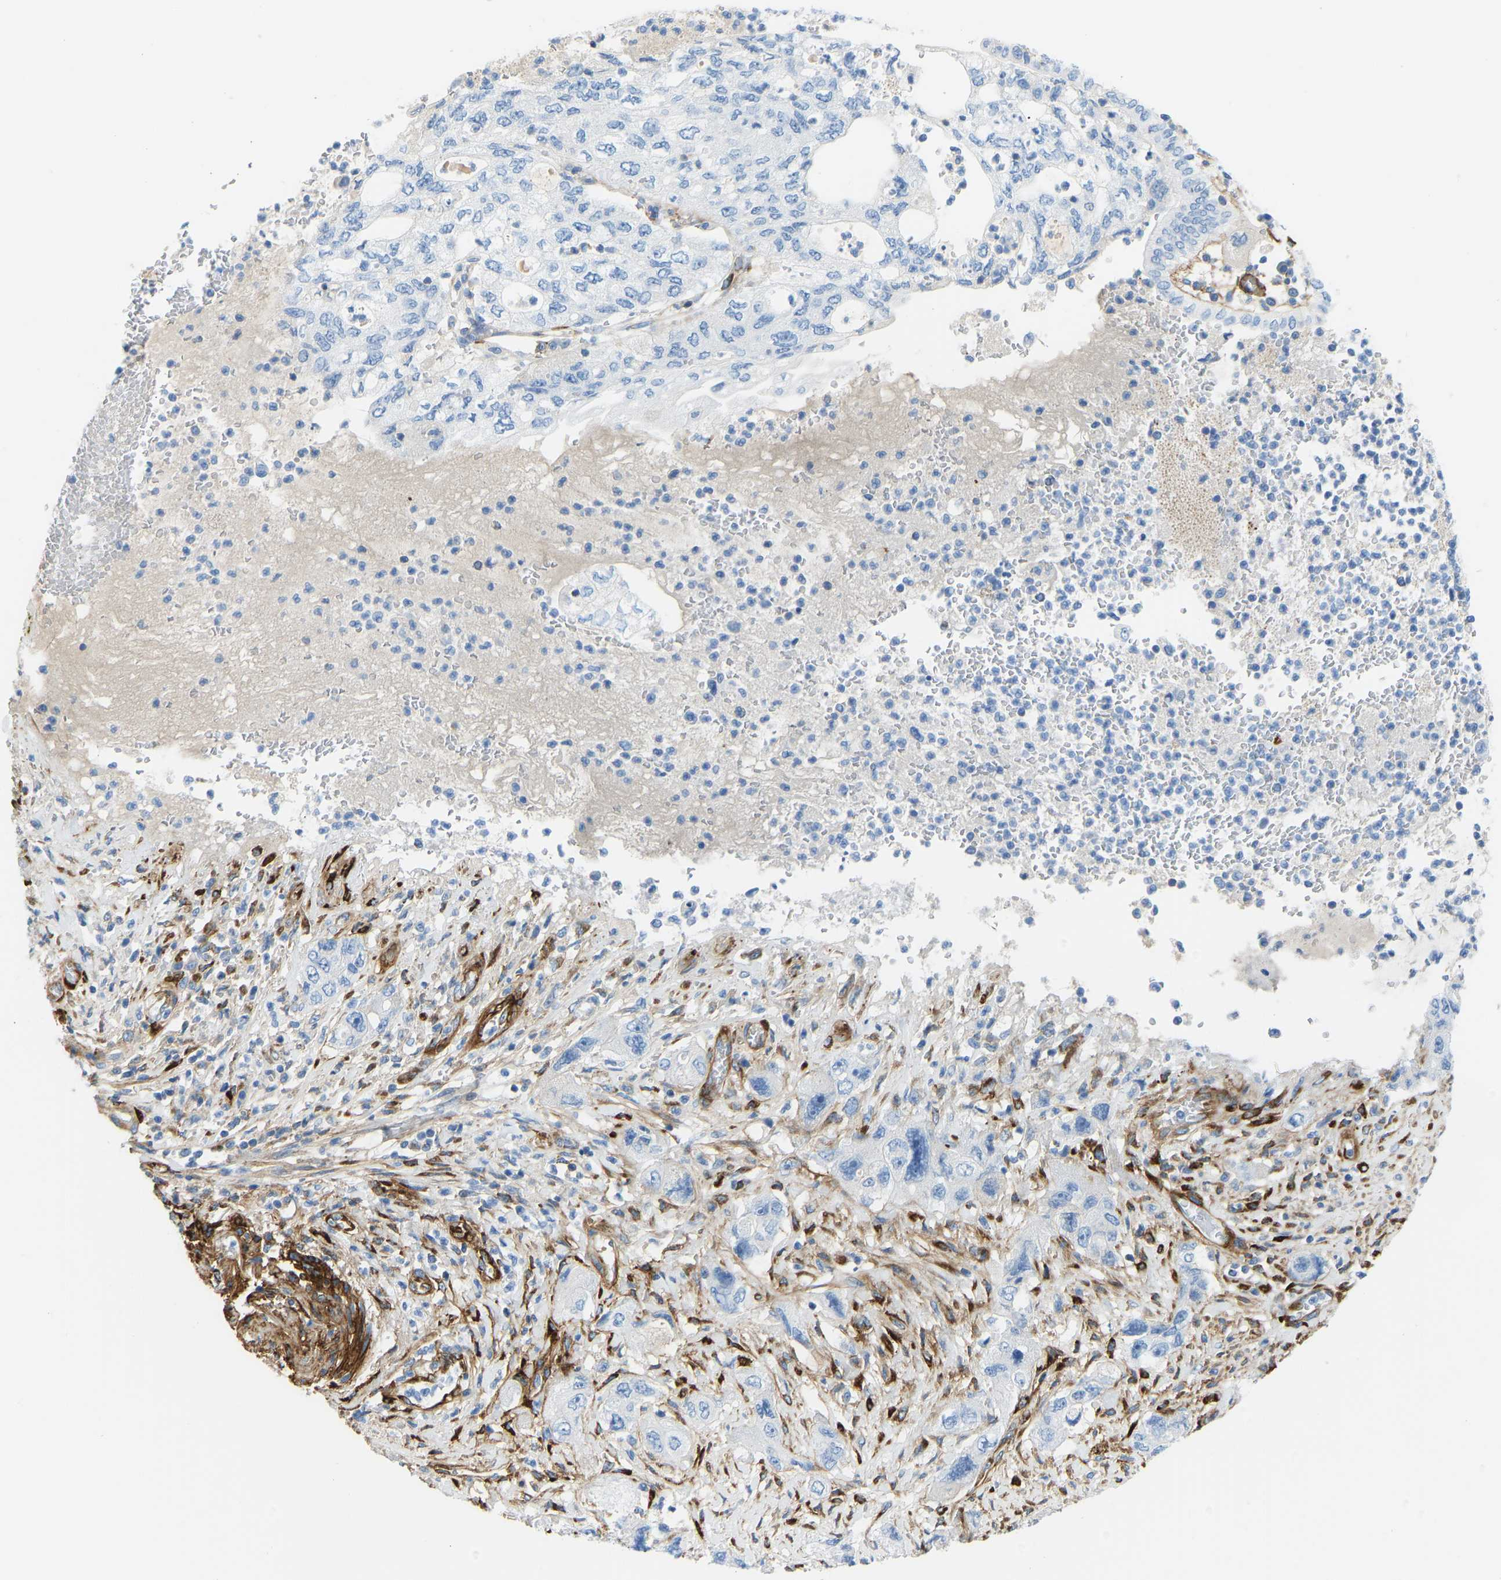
{"staining": {"intensity": "negative", "quantity": "none", "location": "none"}, "tissue": "pancreatic cancer", "cell_type": "Tumor cells", "image_type": "cancer", "snomed": [{"axis": "morphology", "description": "Adenocarcinoma, NOS"}, {"axis": "topography", "description": "Pancreas"}], "caption": "Tumor cells are negative for brown protein staining in adenocarcinoma (pancreatic).", "gene": "COL15A1", "patient": {"sex": "female", "age": 73}}